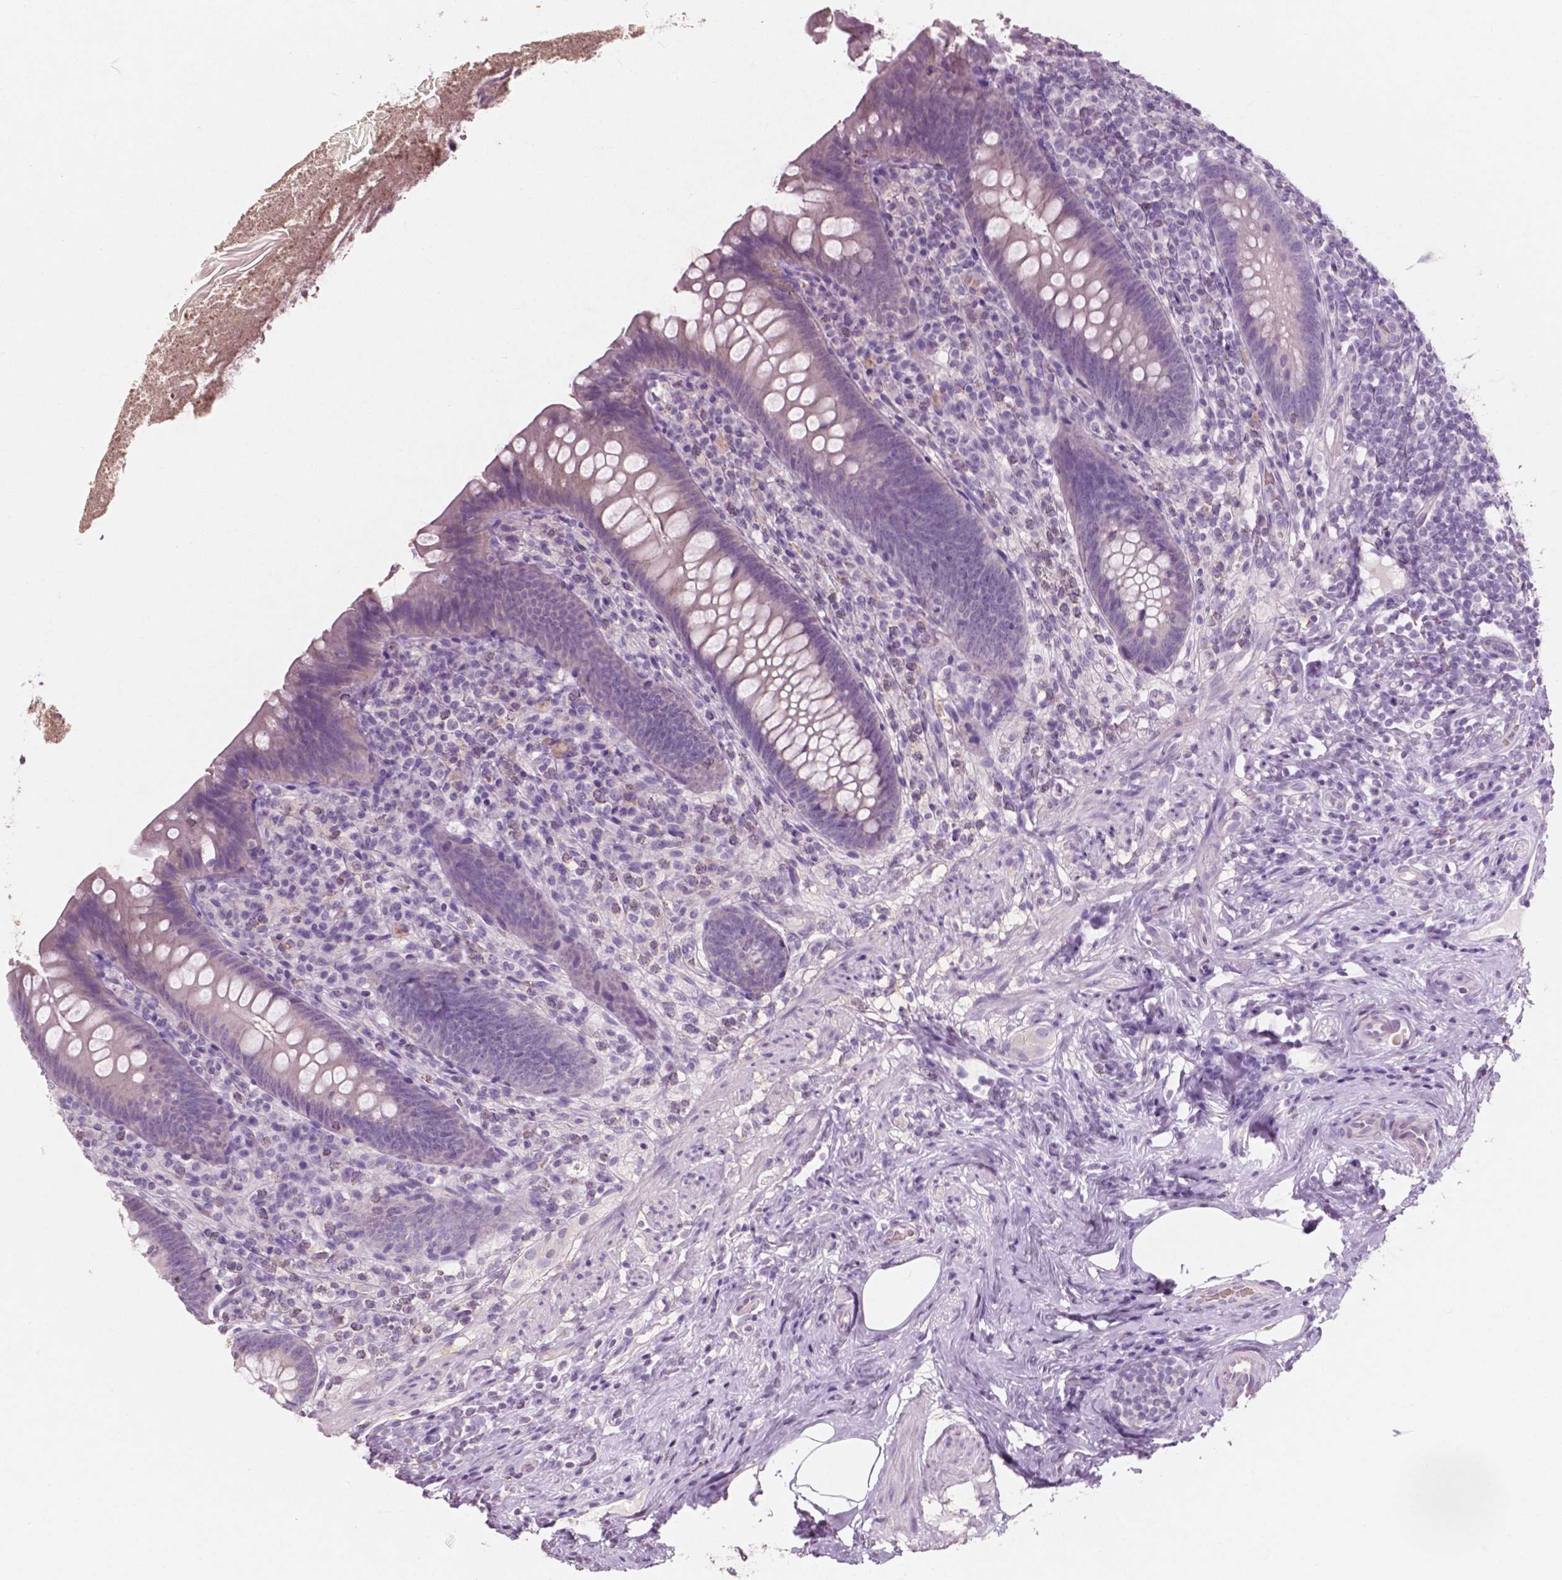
{"staining": {"intensity": "negative", "quantity": "none", "location": "none"}, "tissue": "appendix", "cell_type": "Glandular cells", "image_type": "normal", "snomed": [{"axis": "morphology", "description": "Normal tissue, NOS"}, {"axis": "topography", "description": "Appendix"}], "caption": "DAB (3,3'-diaminobenzidine) immunohistochemical staining of benign appendix exhibits no significant staining in glandular cells.", "gene": "AWAT1", "patient": {"sex": "male", "age": 47}}